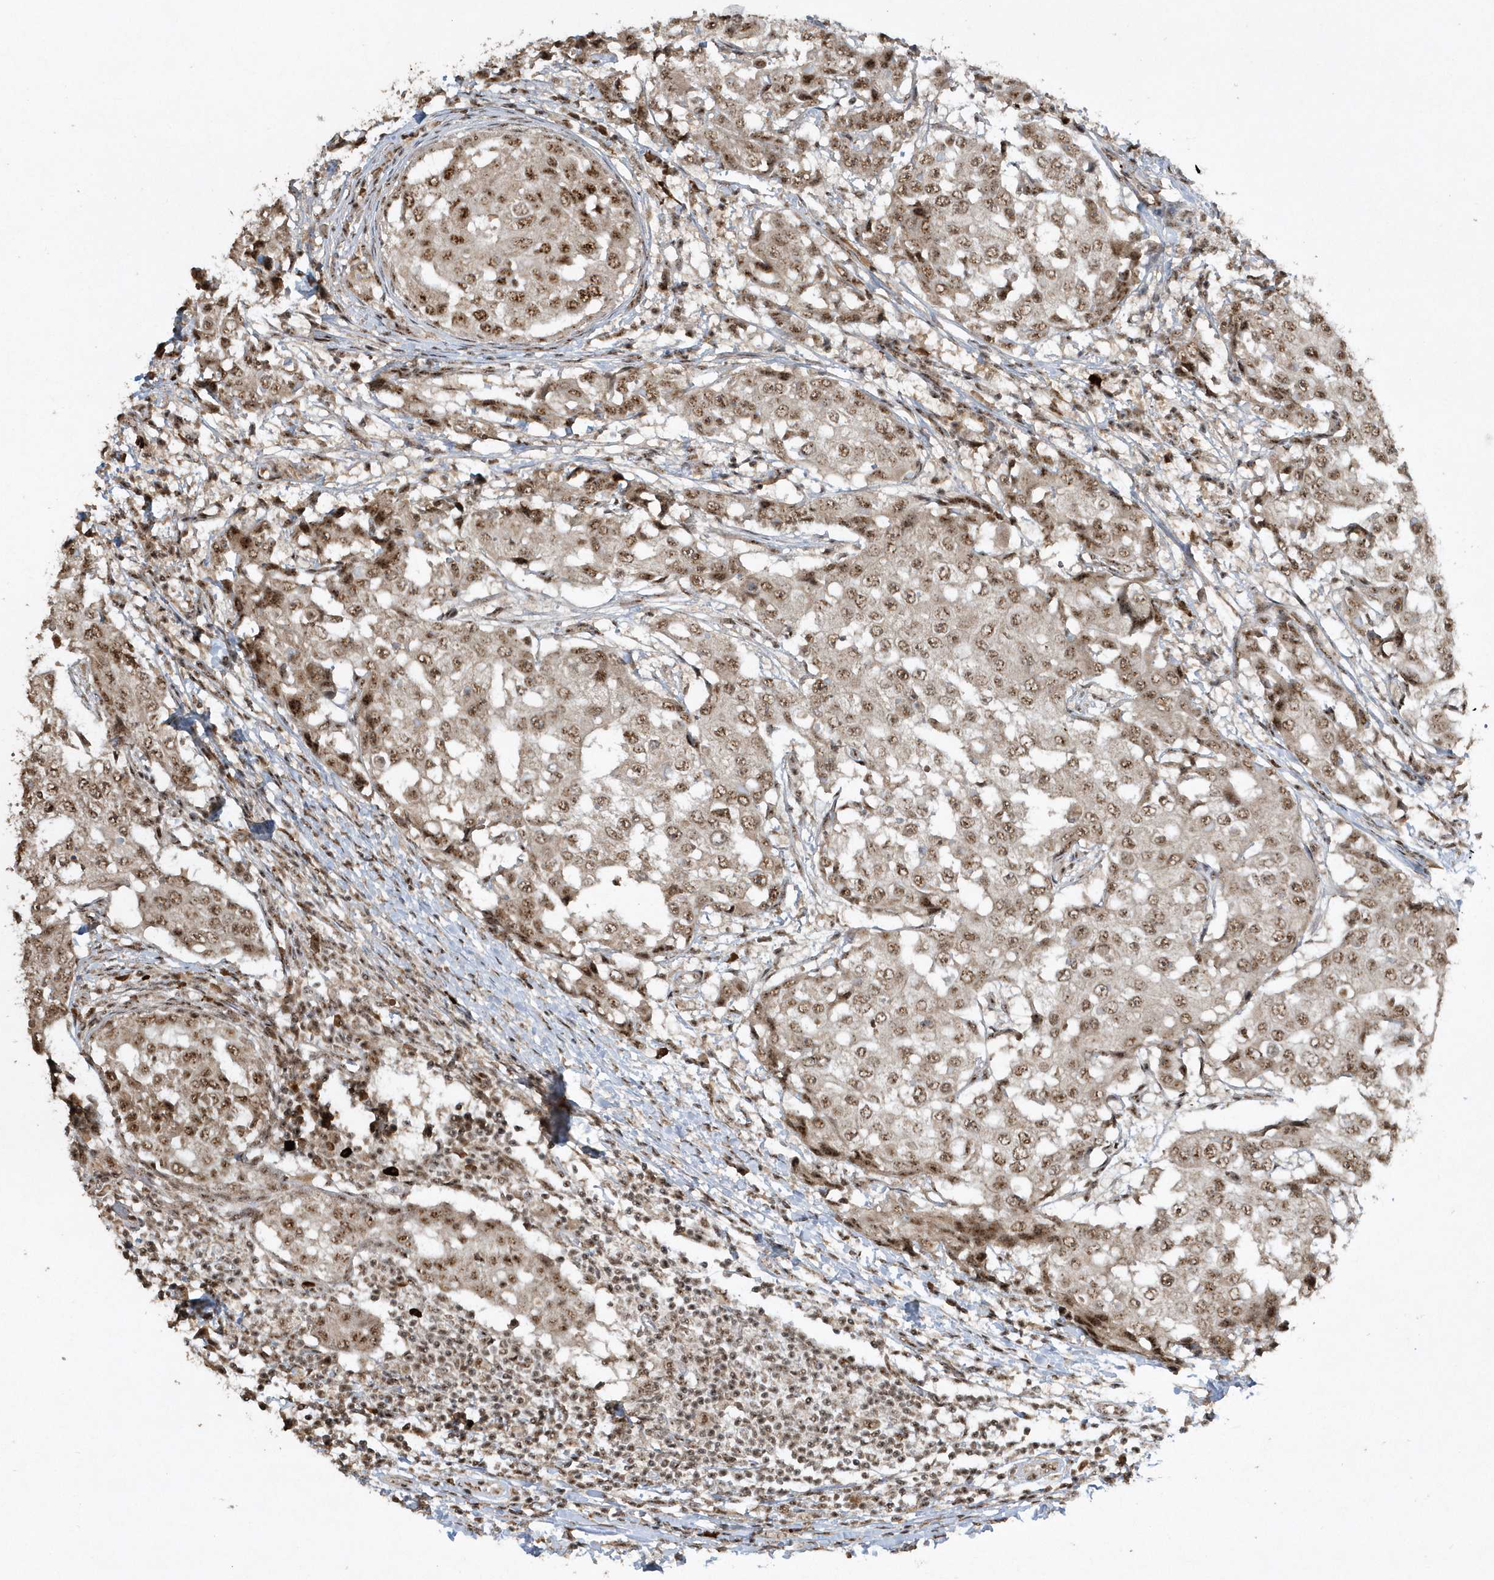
{"staining": {"intensity": "moderate", "quantity": ">75%", "location": "nuclear"}, "tissue": "breast cancer", "cell_type": "Tumor cells", "image_type": "cancer", "snomed": [{"axis": "morphology", "description": "Duct carcinoma"}, {"axis": "topography", "description": "Breast"}], "caption": "Moderate nuclear expression for a protein is identified in approximately >75% of tumor cells of breast cancer using immunohistochemistry.", "gene": "POLR3B", "patient": {"sex": "female", "age": 27}}